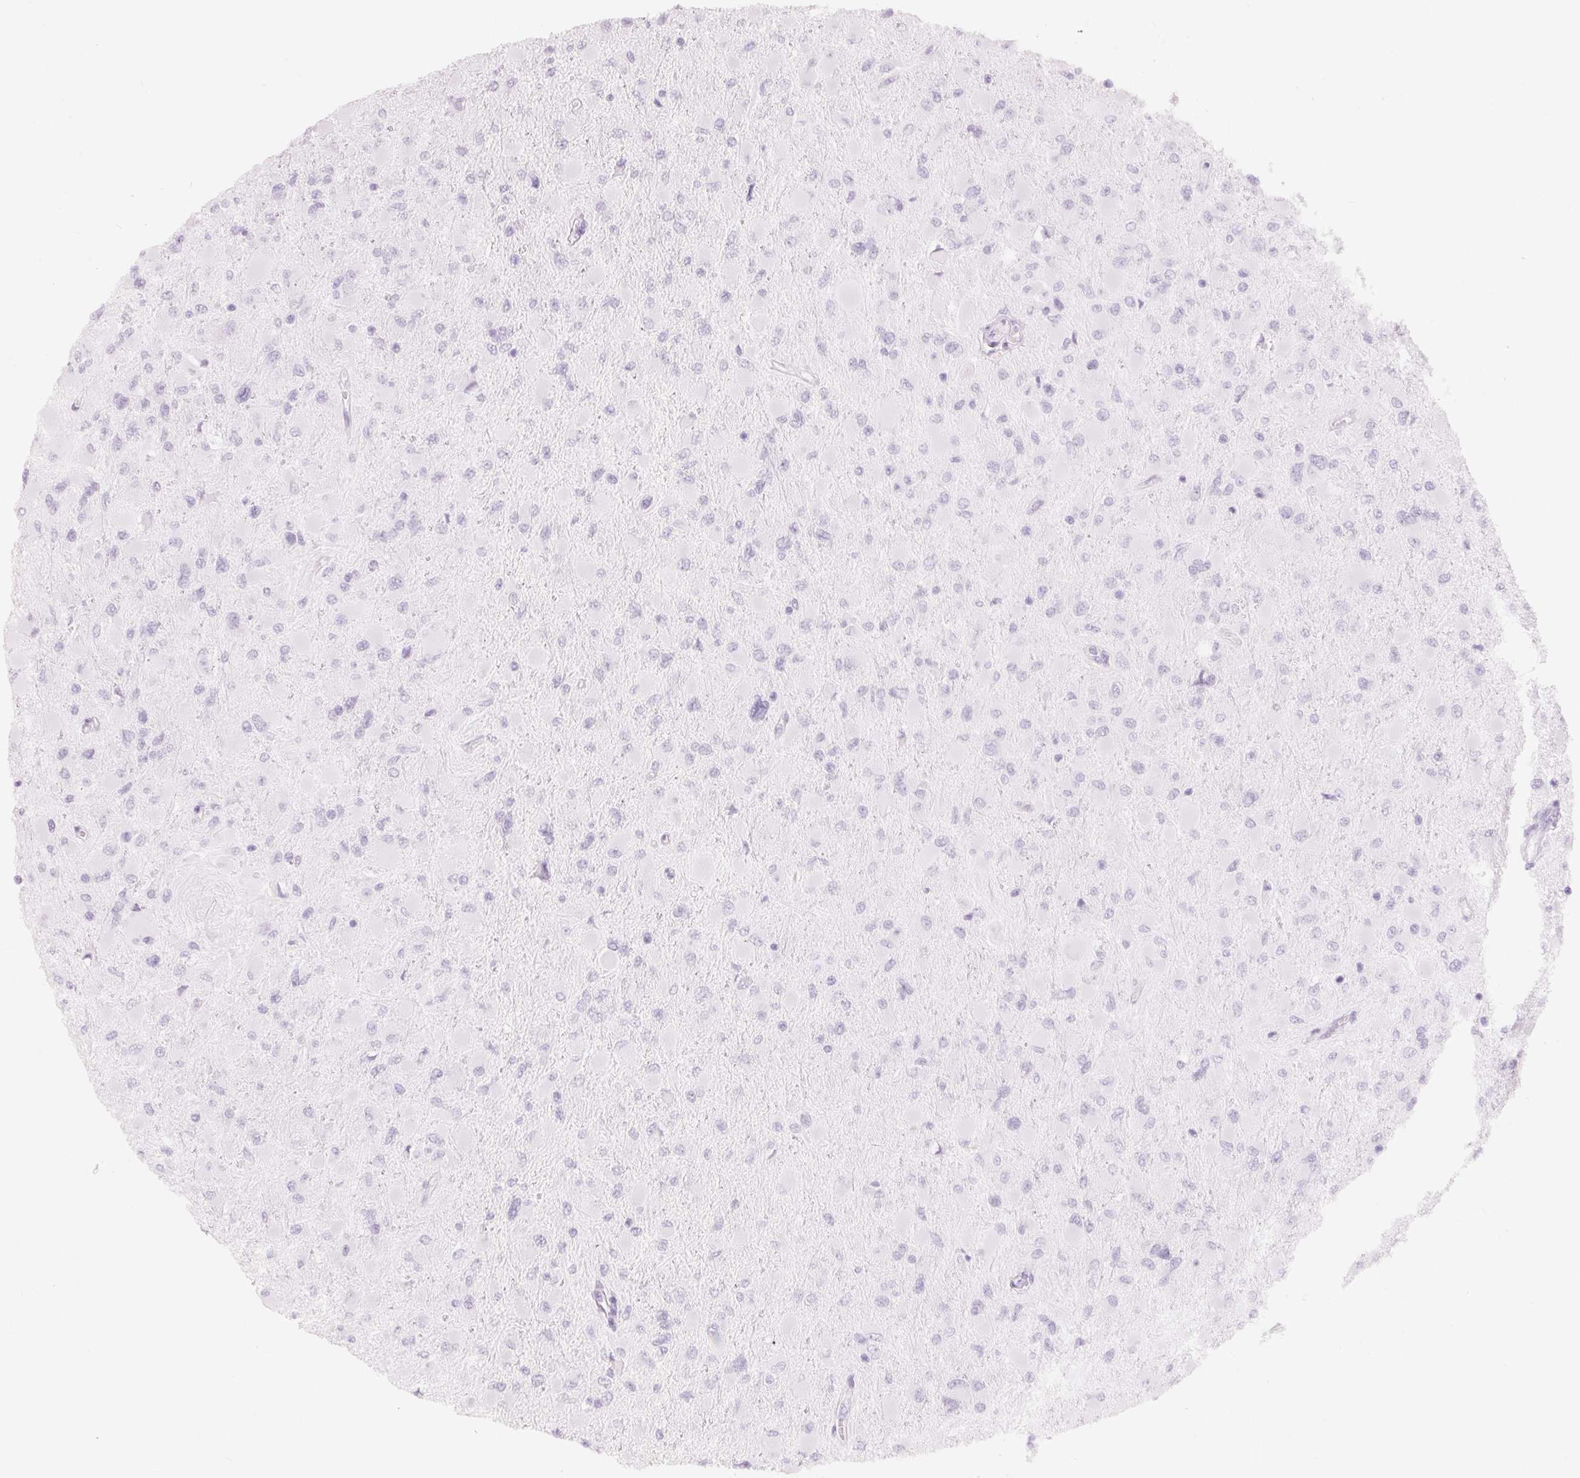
{"staining": {"intensity": "negative", "quantity": "none", "location": "none"}, "tissue": "glioma", "cell_type": "Tumor cells", "image_type": "cancer", "snomed": [{"axis": "morphology", "description": "Glioma, malignant, High grade"}, {"axis": "topography", "description": "Cerebral cortex"}], "caption": "Immunohistochemical staining of human malignant high-grade glioma exhibits no significant expression in tumor cells.", "gene": "CFHR2", "patient": {"sex": "female", "age": 36}}